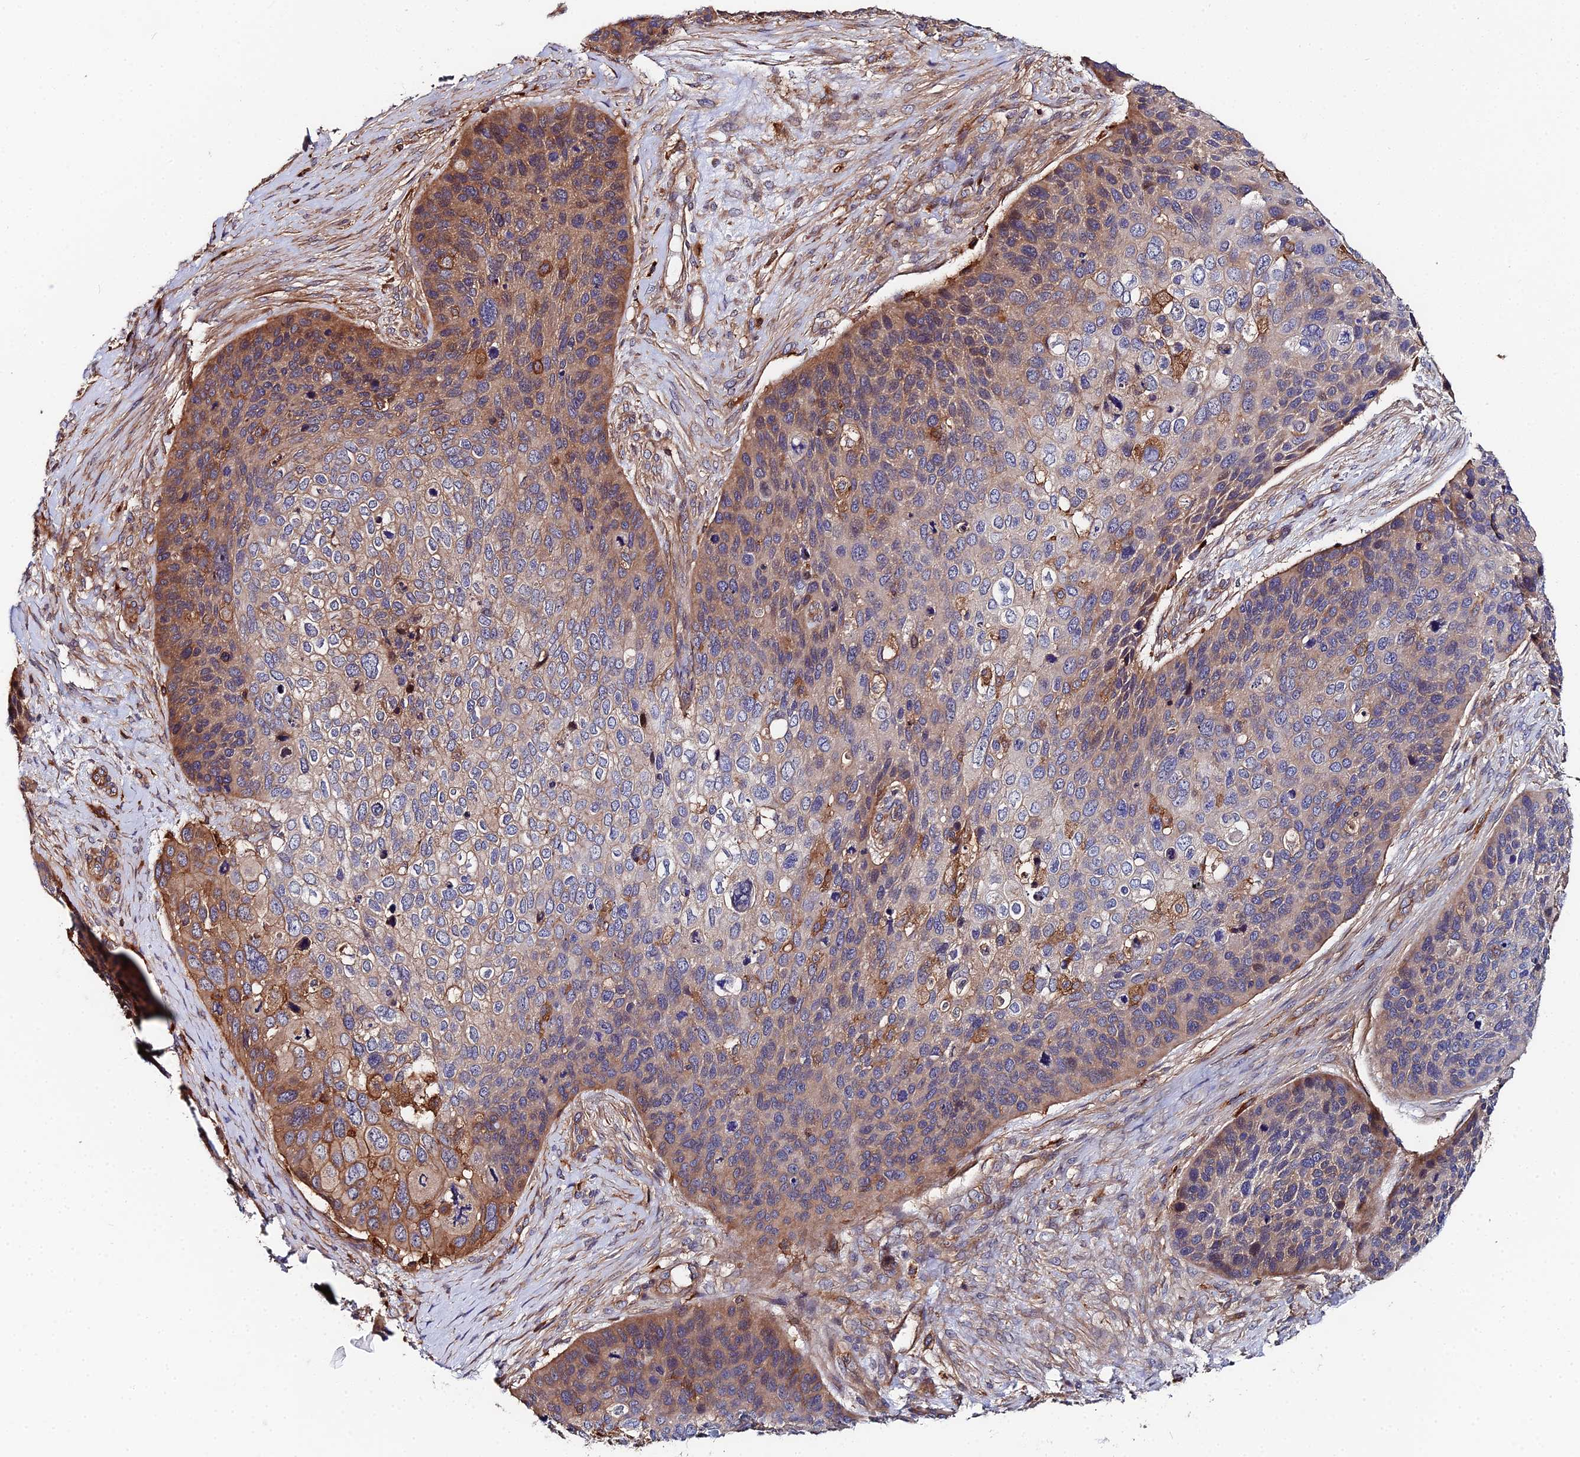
{"staining": {"intensity": "moderate", "quantity": "25%-75%", "location": "cytoplasmic/membranous"}, "tissue": "skin cancer", "cell_type": "Tumor cells", "image_type": "cancer", "snomed": [{"axis": "morphology", "description": "Basal cell carcinoma"}, {"axis": "topography", "description": "Skin"}], "caption": "Protein staining by immunohistochemistry shows moderate cytoplasmic/membranous staining in approximately 25%-75% of tumor cells in skin cancer (basal cell carcinoma). The protein of interest is stained brown, and the nuclei are stained in blue (DAB (3,3'-diaminobenzidine) IHC with brightfield microscopy, high magnification).", "gene": "GNG5B", "patient": {"sex": "female", "age": 74}}